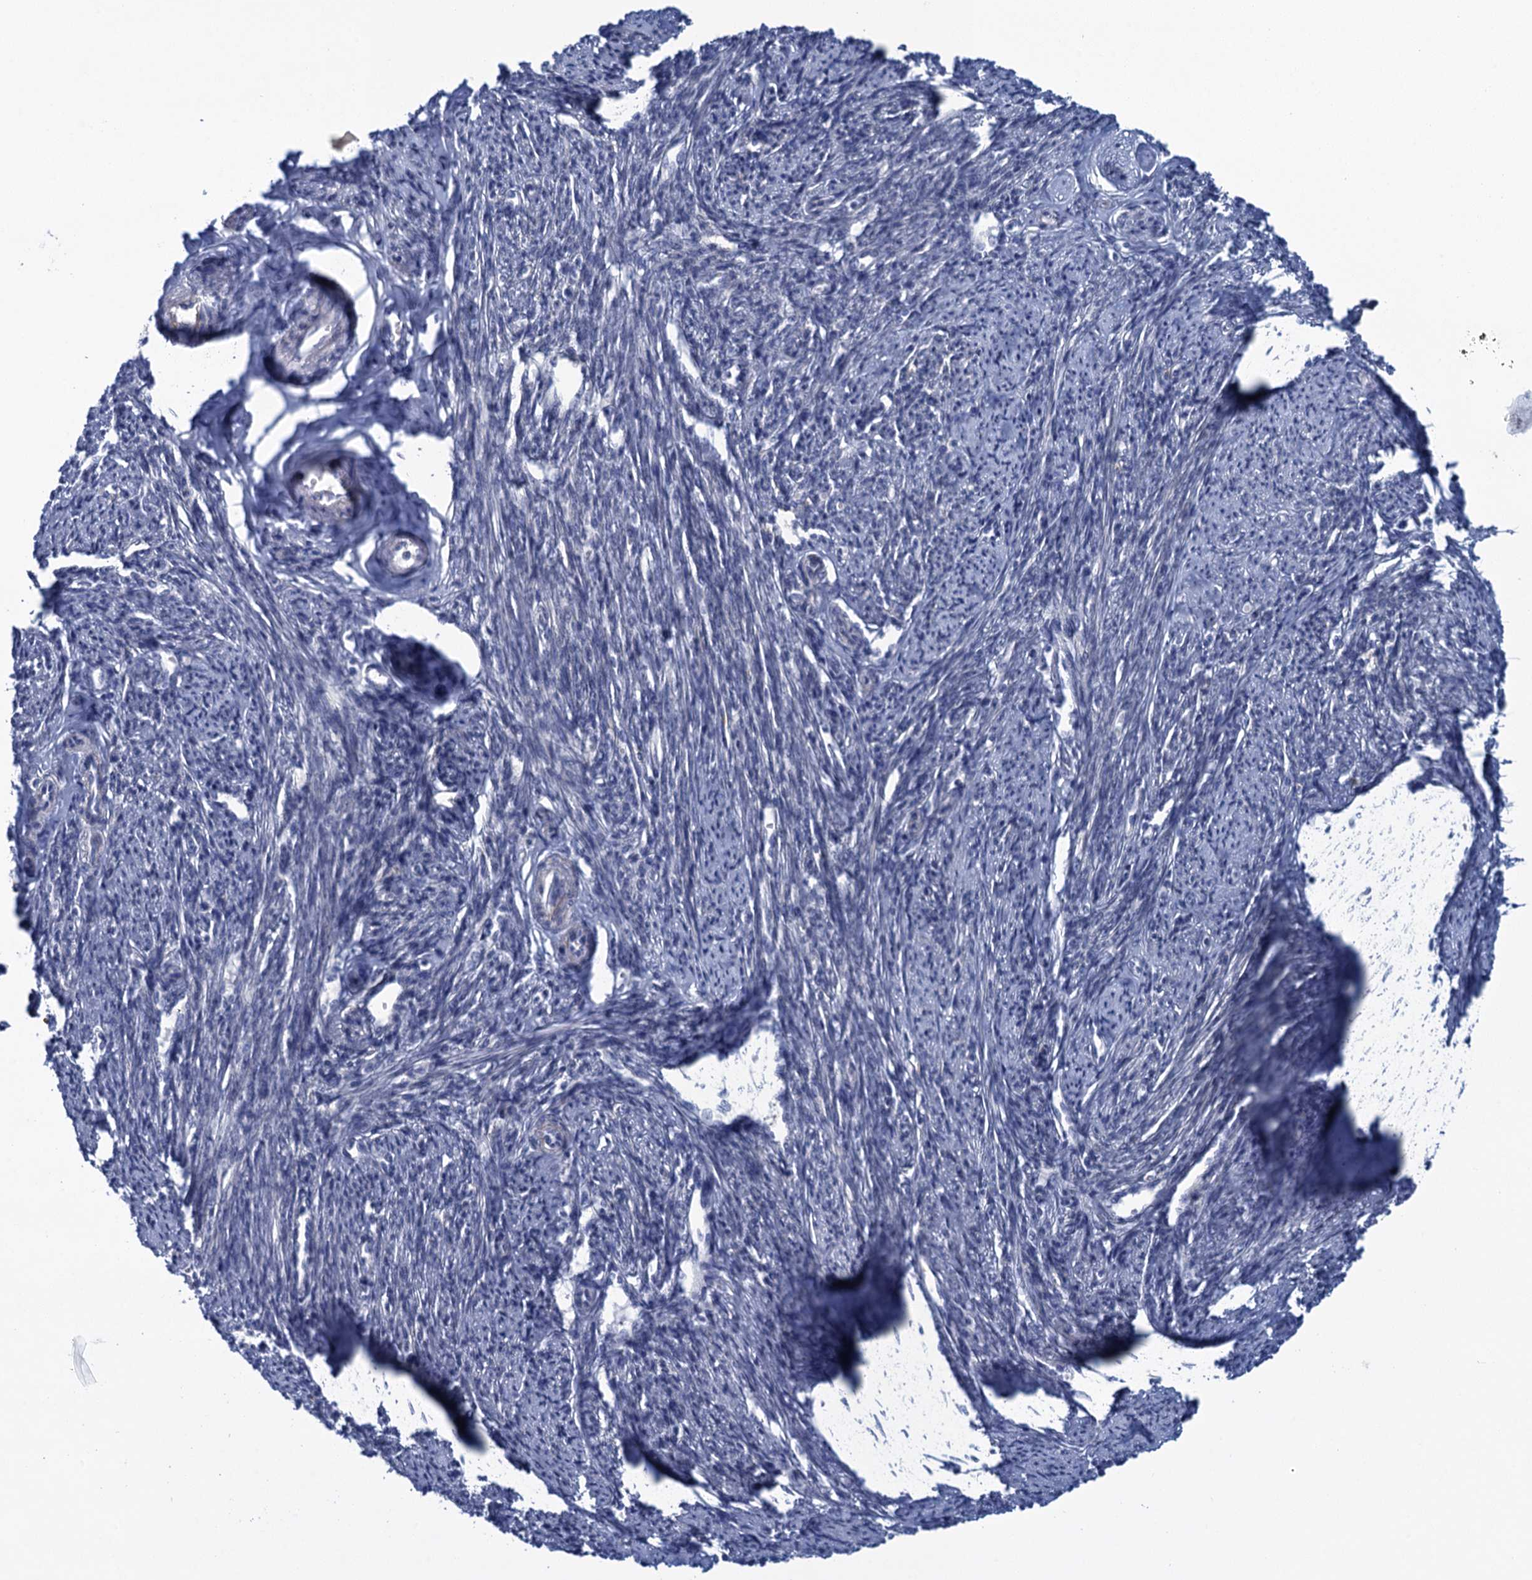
{"staining": {"intensity": "weak", "quantity": "25%-75%", "location": "cytoplasmic/membranous"}, "tissue": "smooth muscle", "cell_type": "Smooth muscle cells", "image_type": "normal", "snomed": [{"axis": "morphology", "description": "Normal tissue, NOS"}, {"axis": "topography", "description": "Smooth muscle"}, {"axis": "topography", "description": "Uterus"}], "caption": "Immunohistochemistry of benign human smooth muscle reveals low levels of weak cytoplasmic/membranous expression in about 25%-75% of smooth muscle cells. (Brightfield microscopy of DAB IHC at high magnification).", "gene": "SCEL", "patient": {"sex": "female", "age": 59}}